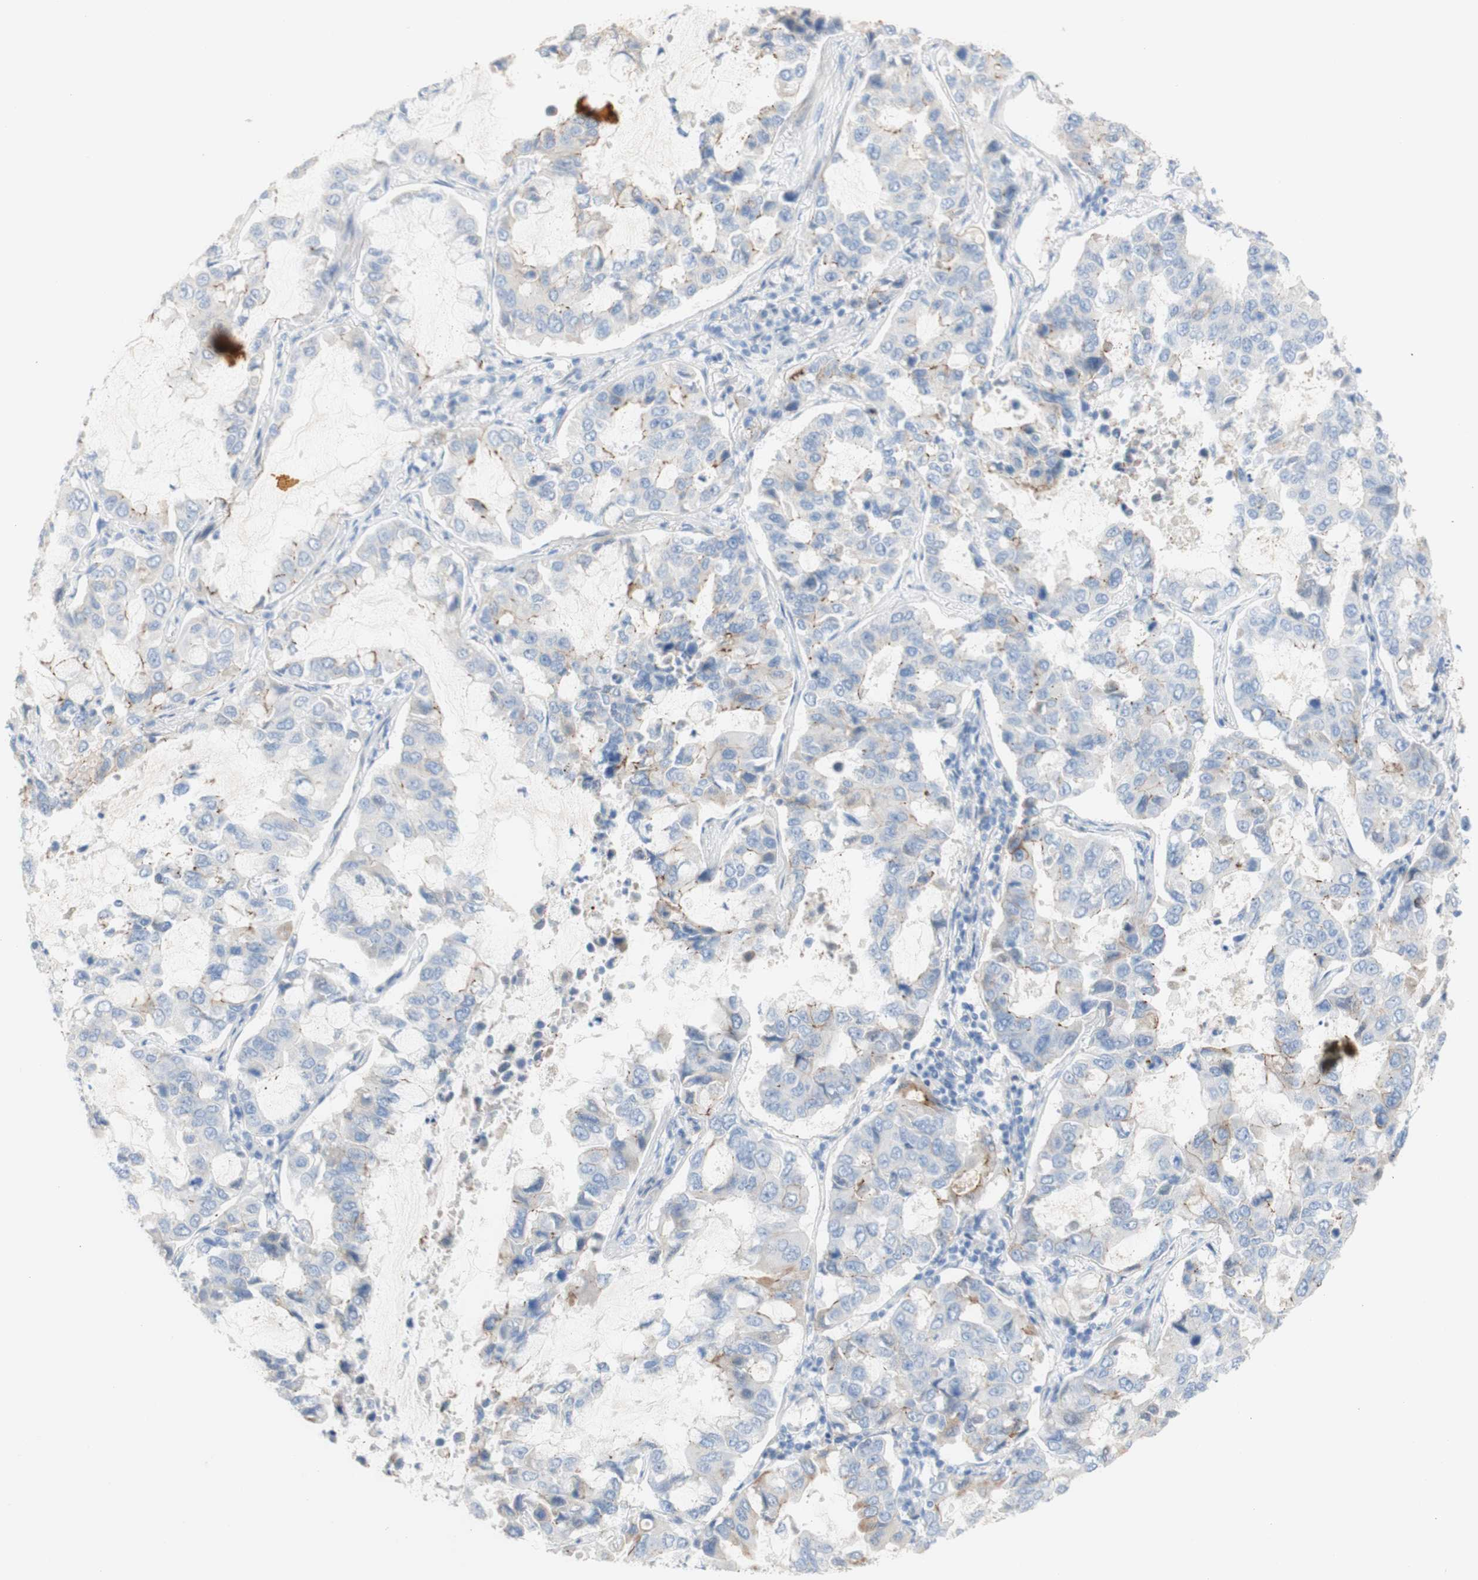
{"staining": {"intensity": "moderate", "quantity": "<25%", "location": "cytoplasmic/membranous"}, "tissue": "lung cancer", "cell_type": "Tumor cells", "image_type": "cancer", "snomed": [{"axis": "morphology", "description": "Adenocarcinoma, NOS"}, {"axis": "topography", "description": "Lung"}], "caption": "Immunohistochemistry (IHC) (DAB) staining of lung cancer displays moderate cytoplasmic/membranous protein staining in about <25% of tumor cells.", "gene": "DSC2", "patient": {"sex": "male", "age": 64}}